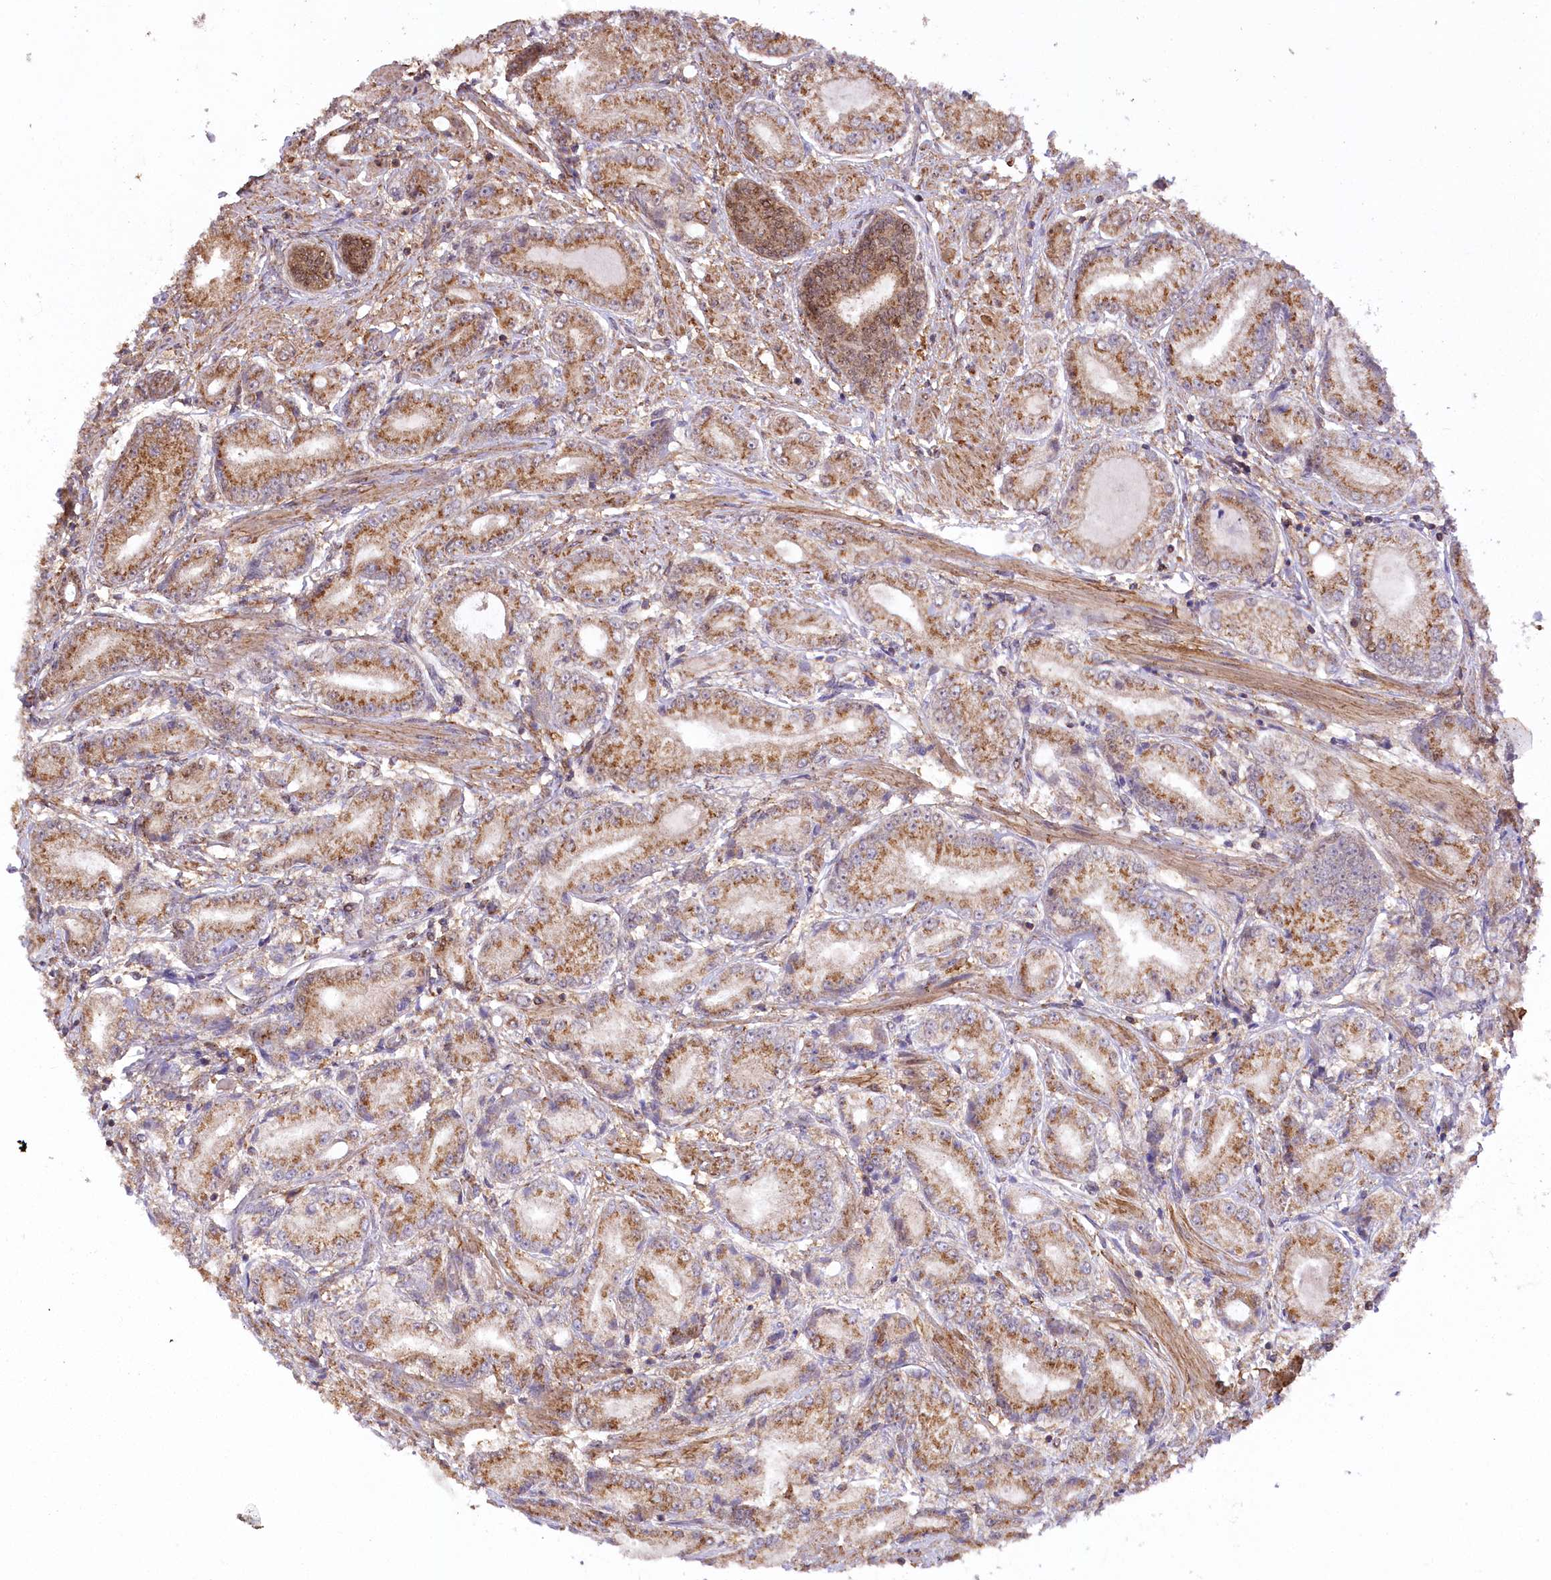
{"staining": {"intensity": "moderate", "quantity": ">75%", "location": "cytoplasmic/membranous"}, "tissue": "prostate cancer", "cell_type": "Tumor cells", "image_type": "cancer", "snomed": [{"axis": "morphology", "description": "Adenocarcinoma, High grade"}, {"axis": "topography", "description": "Prostate"}], "caption": "High-power microscopy captured an immunohistochemistry histopathology image of adenocarcinoma (high-grade) (prostate), revealing moderate cytoplasmic/membranous staining in approximately >75% of tumor cells.", "gene": "CCDC91", "patient": {"sex": "male", "age": 59}}